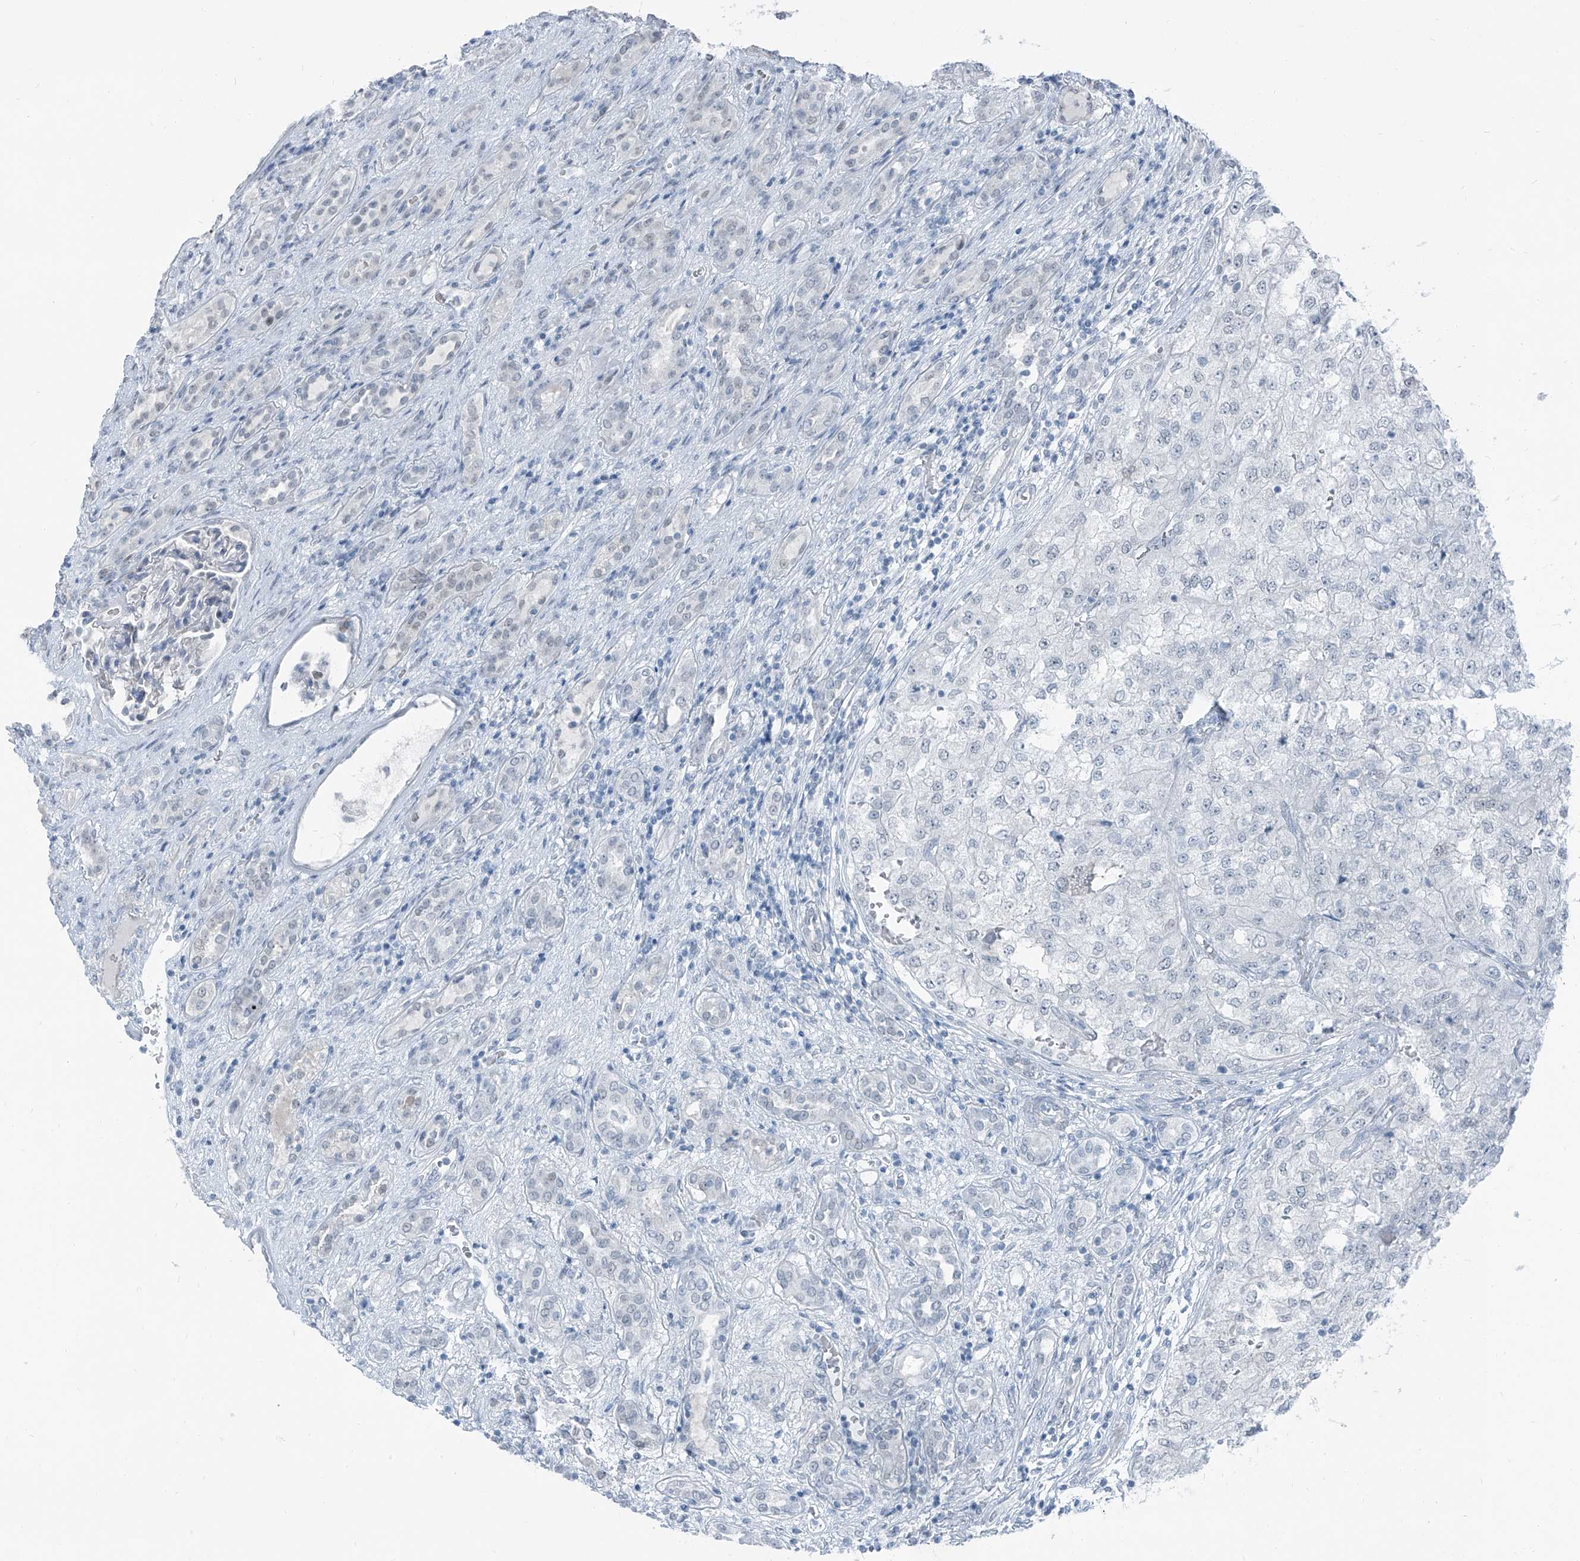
{"staining": {"intensity": "negative", "quantity": "none", "location": "none"}, "tissue": "renal cancer", "cell_type": "Tumor cells", "image_type": "cancer", "snomed": [{"axis": "morphology", "description": "Adenocarcinoma, NOS"}, {"axis": "topography", "description": "Kidney"}], "caption": "IHC histopathology image of neoplastic tissue: renal adenocarcinoma stained with DAB (3,3'-diaminobenzidine) shows no significant protein staining in tumor cells.", "gene": "RGN", "patient": {"sex": "female", "age": 54}}